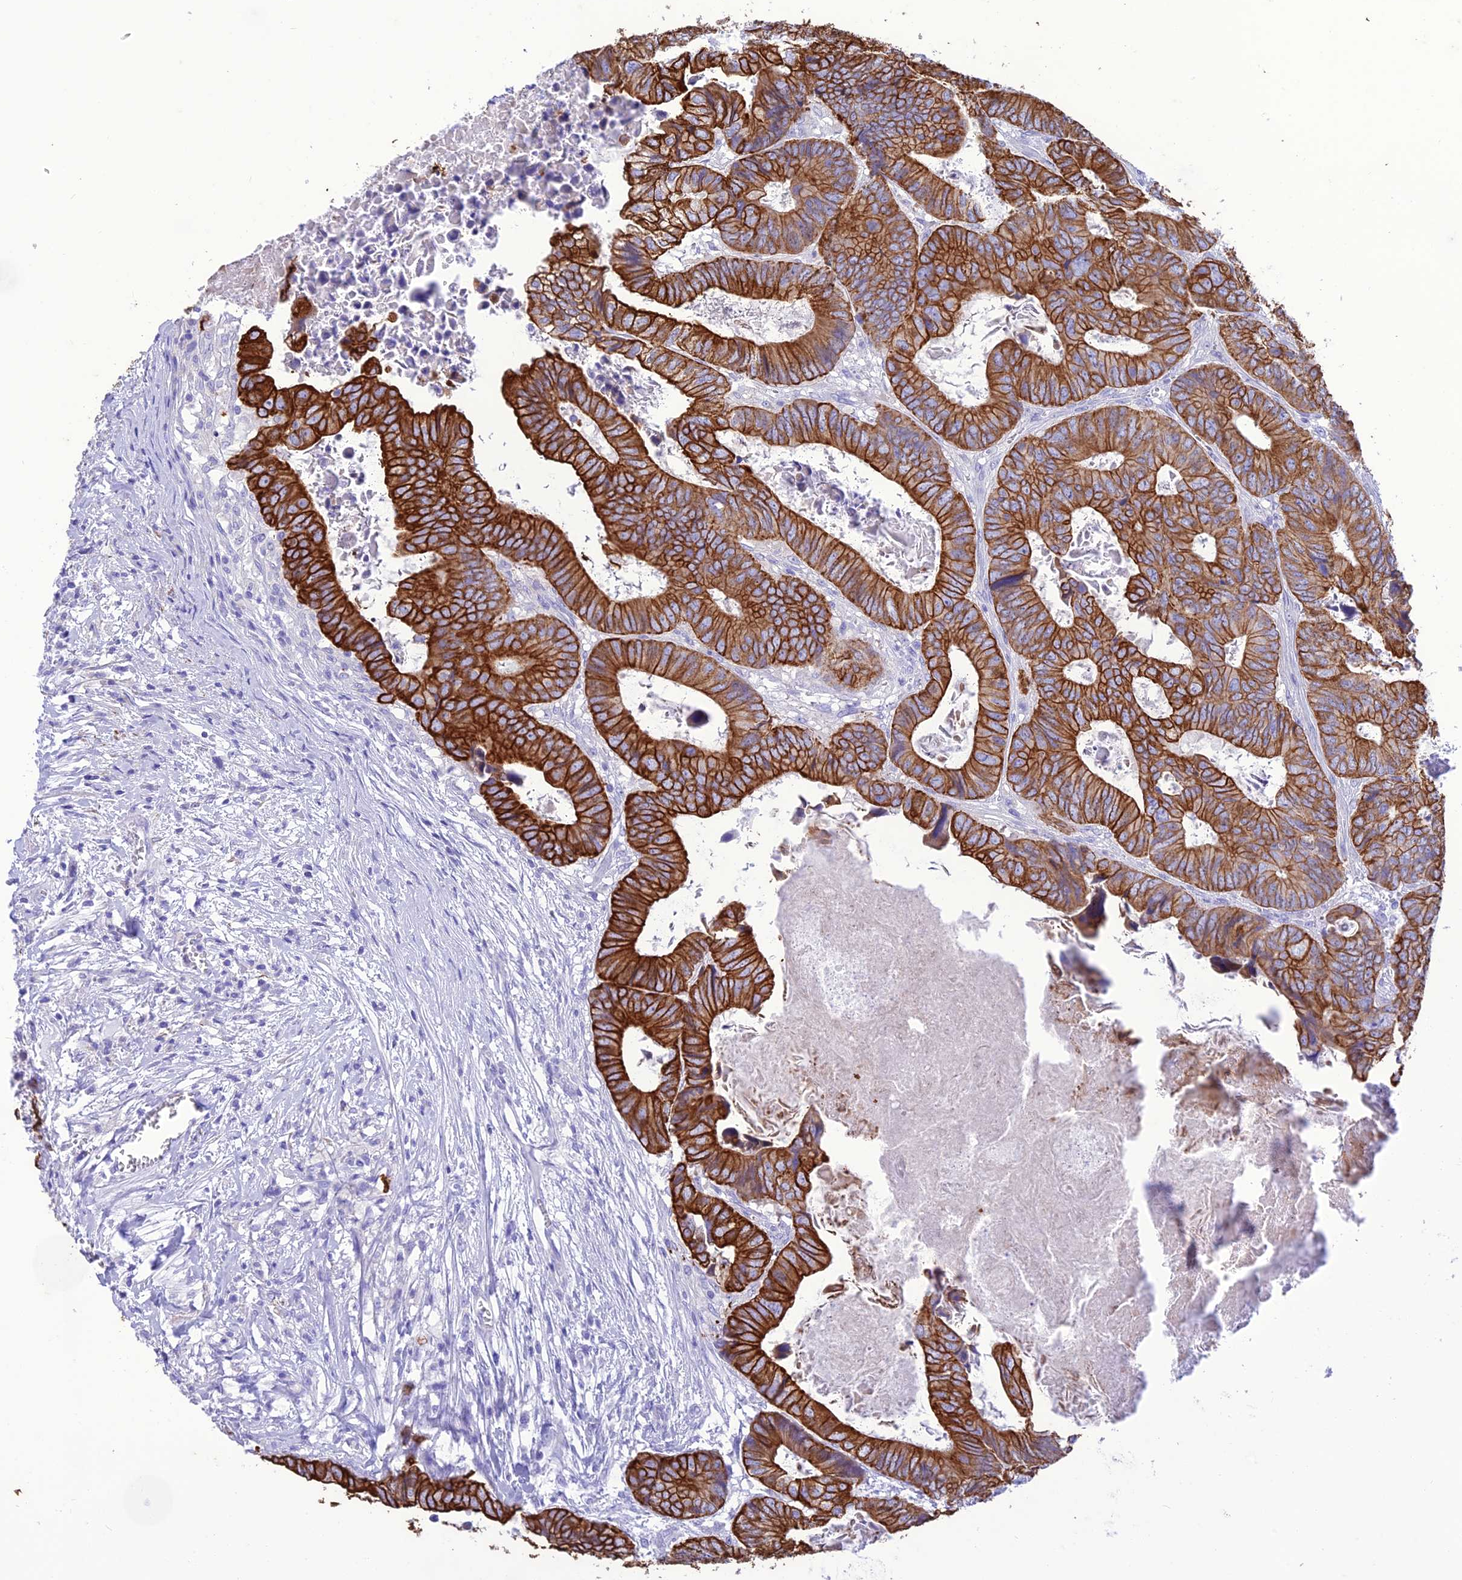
{"staining": {"intensity": "strong", "quantity": ">75%", "location": "cytoplasmic/membranous"}, "tissue": "colorectal cancer", "cell_type": "Tumor cells", "image_type": "cancer", "snomed": [{"axis": "morphology", "description": "Adenocarcinoma, NOS"}, {"axis": "topography", "description": "Colon"}], "caption": "Tumor cells exhibit strong cytoplasmic/membranous positivity in approximately >75% of cells in colorectal cancer. (DAB = brown stain, brightfield microscopy at high magnification).", "gene": "VPS52", "patient": {"sex": "male", "age": 85}}